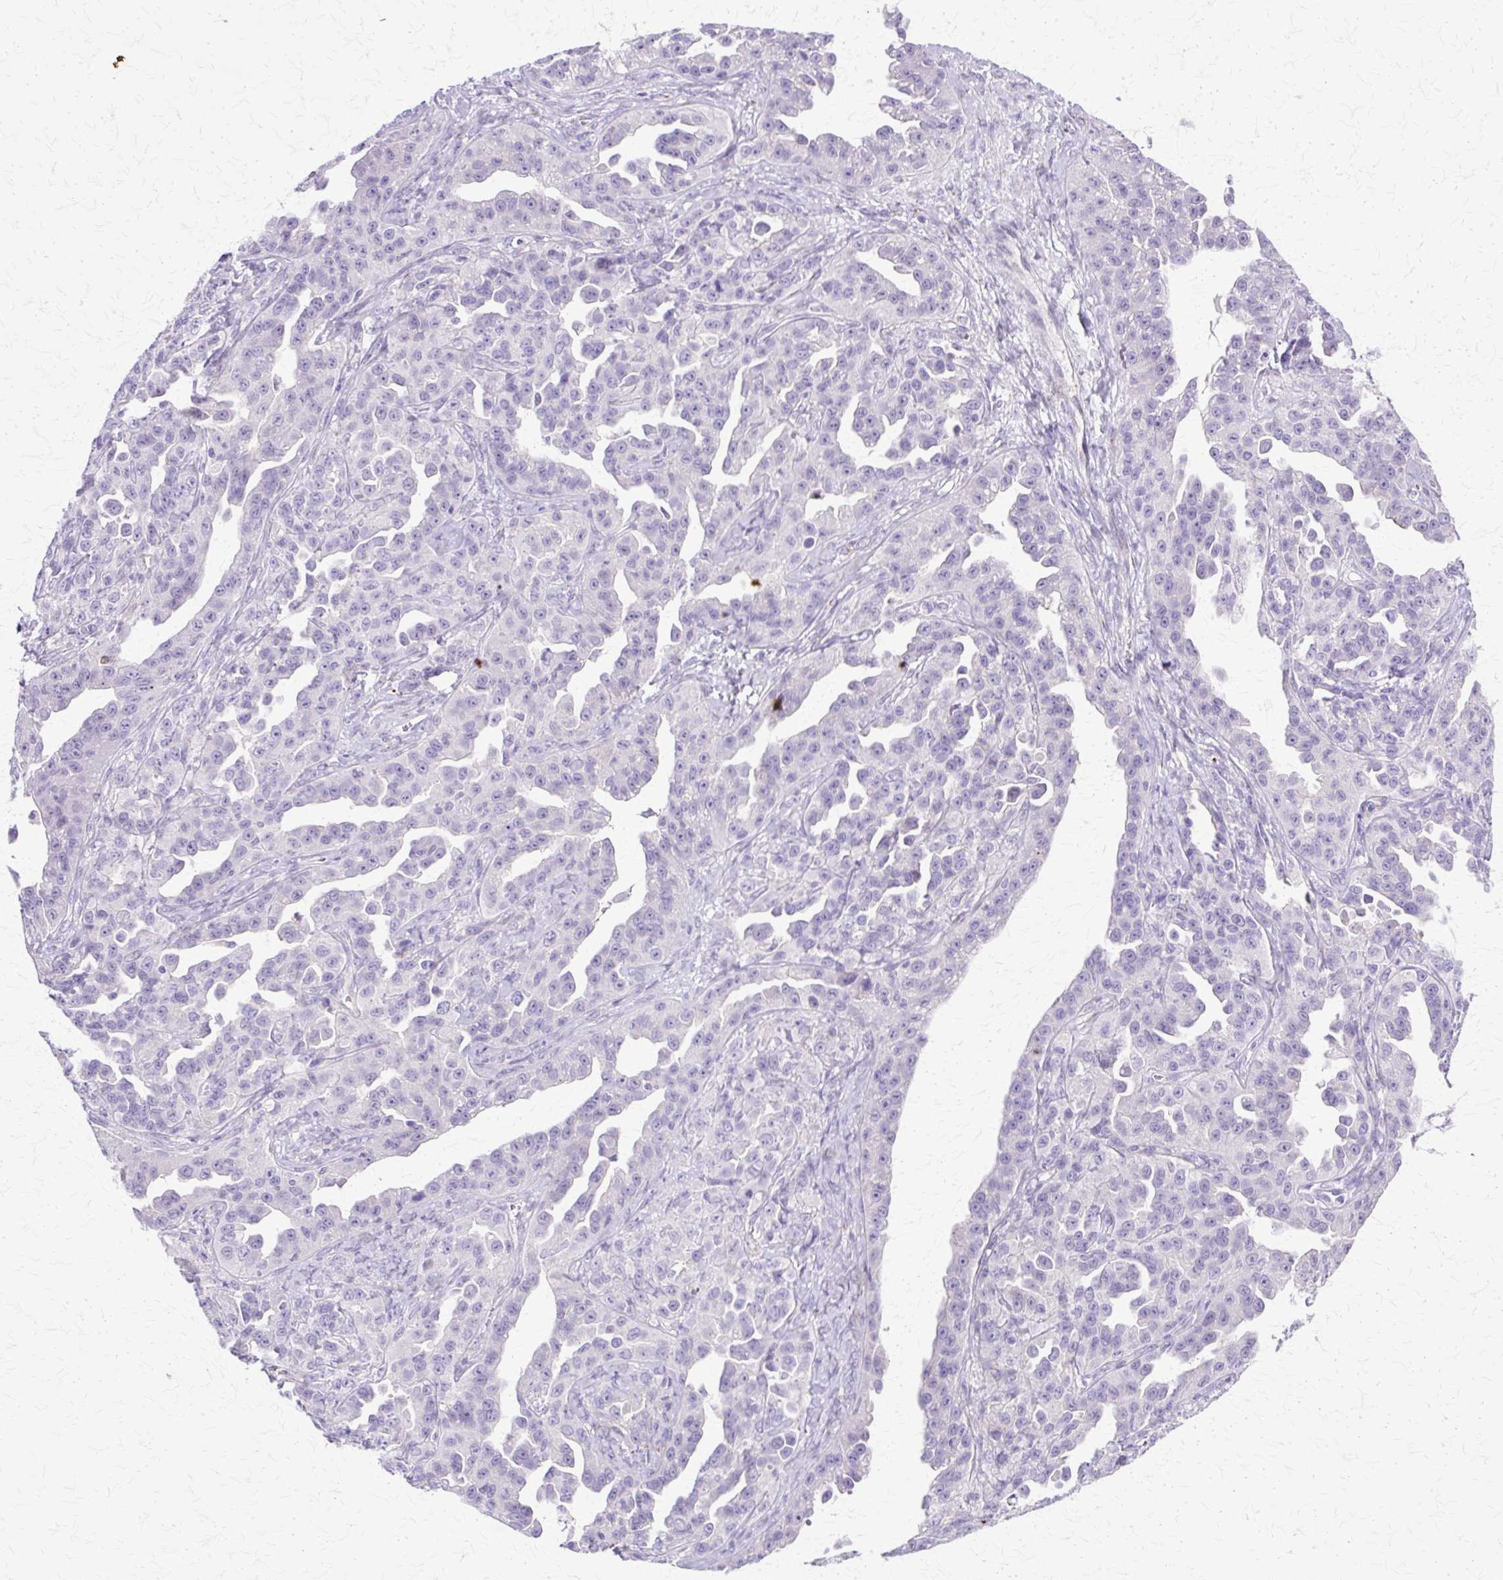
{"staining": {"intensity": "negative", "quantity": "none", "location": "none"}, "tissue": "ovarian cancer", "cell_type": "Tumor cells", "image_type": "cancer", "snomed": [{"axis": "morphology", "description": "Cystadenocarcinoma, serous, NOS"}, {"axis": "topography", "description": "Ovary"}], "caption": "A histopathology image of ovarian cancer stained for a protein shows no brown staining in tumor cells.", "gene": "TBC1D3G", "patient": {"sex": "female", "age": 75}}